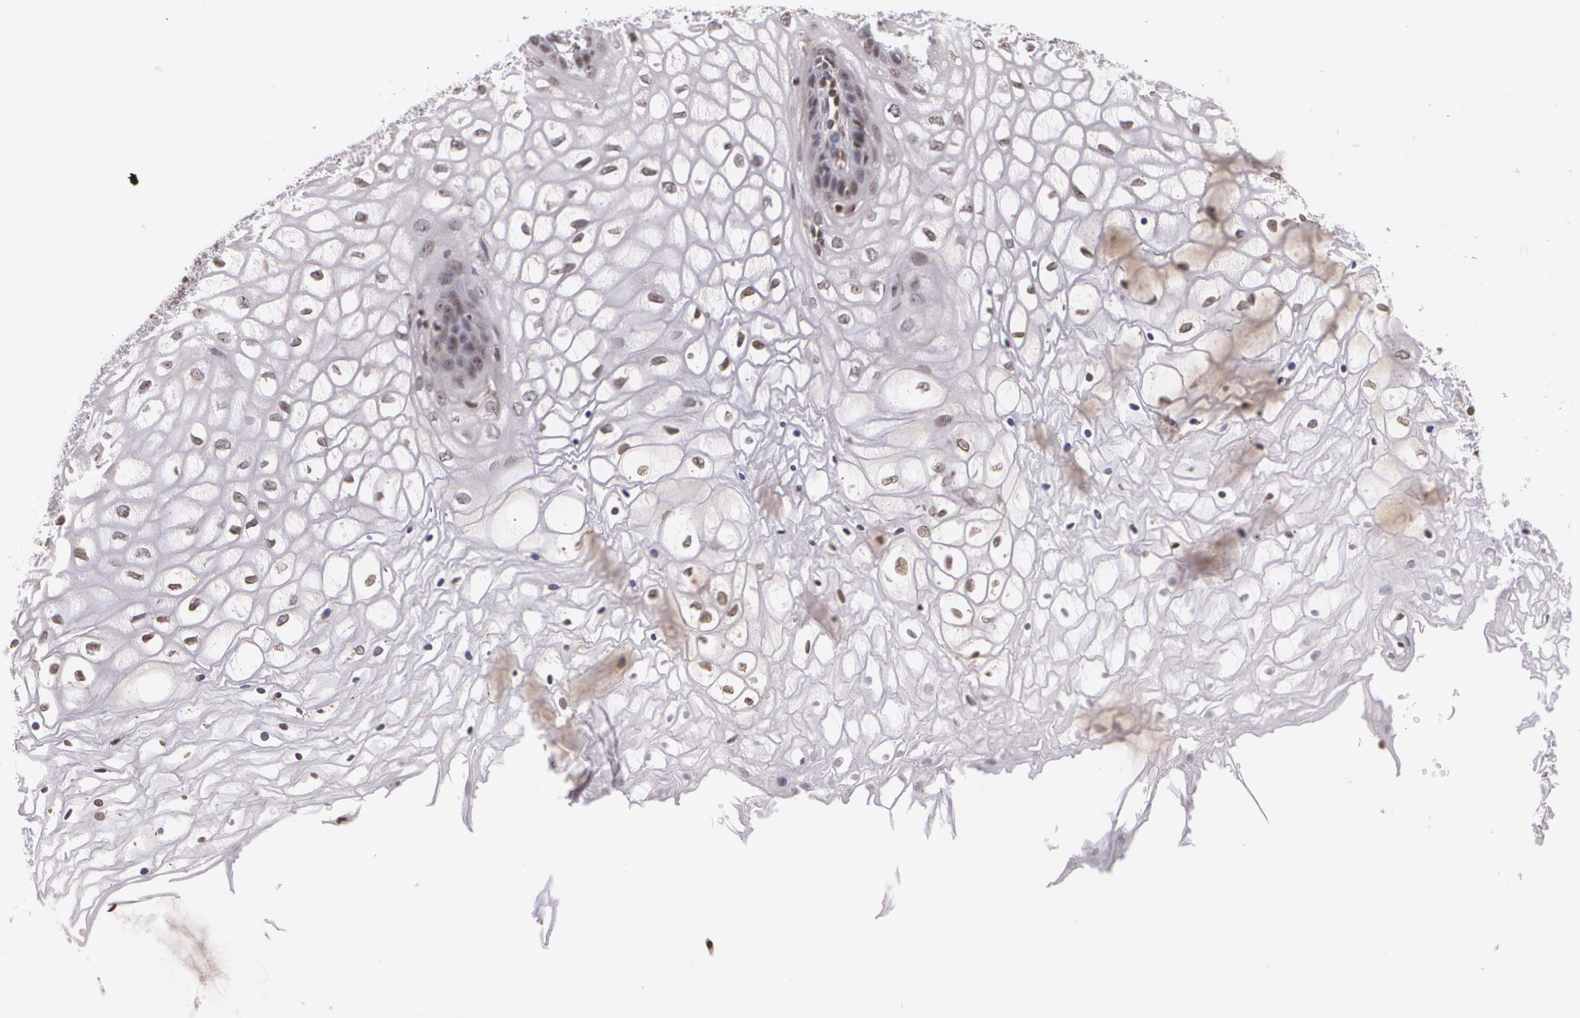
{"staining": {"intensity": "weak", "quantity": ">75%", "location": "nuclear"}, "tissue": "vagina", "cell_type": "Squamous epithelial cells", "image_type": "normal", "snomed": [{"axis": "morphology", "description": "Normal tissue, NOS"}, {"axis": "topography", "description": "Vagina"}], "caption": "Immunohistochemistry photomicrograph of normal human vagina stained for a protein (brown), which shows low levels of weak nuclear staining in approximately >75% of squamous epithelial cells.", "gene": "VAV3", "patient": {"sex": "female", "age": 34}}